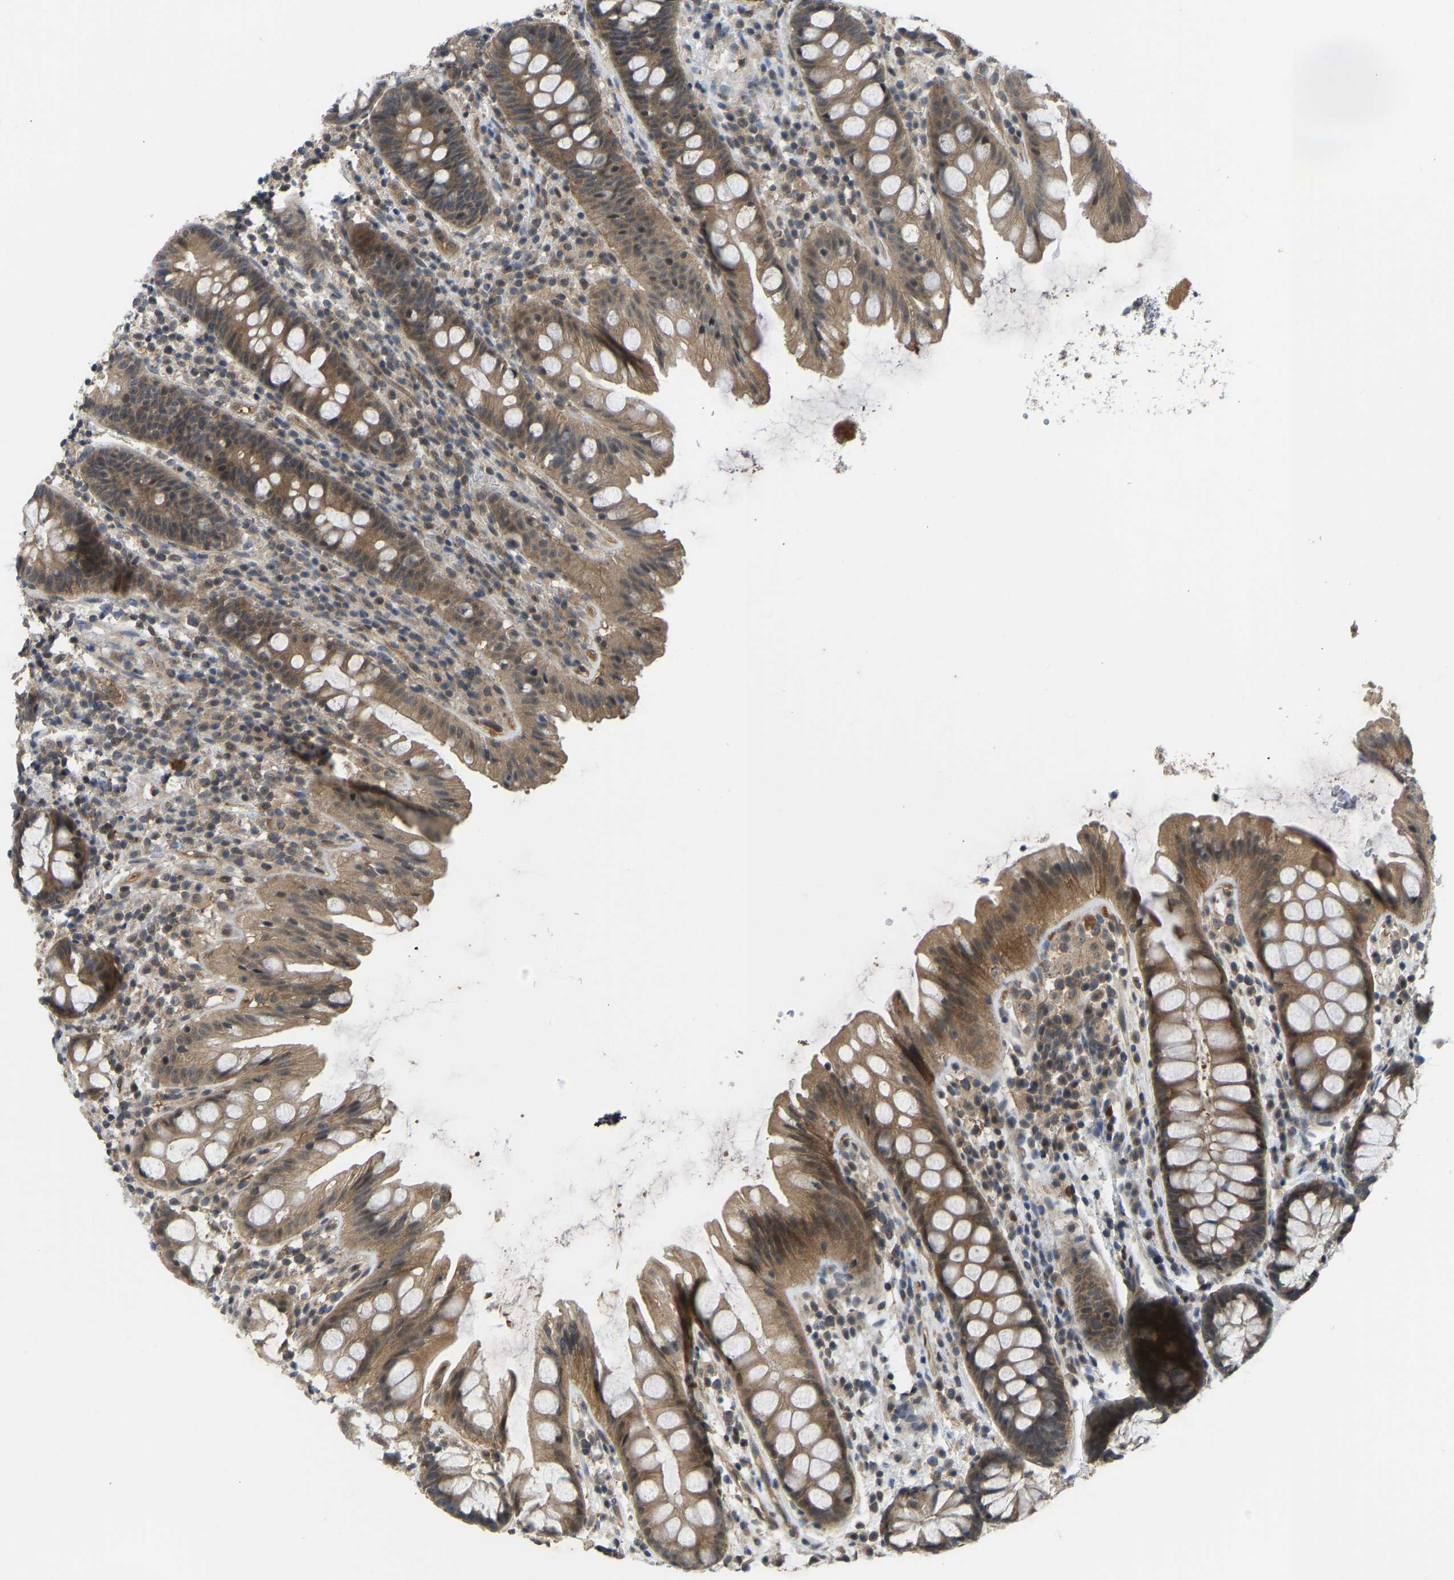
{"staining": {"intensity": "weak", "quantity": ">75%", "location": "cytoplasmic/membranous"}, "tissue": "rectum", "cell_type": "Glandular cells", "image_type": "normal", "snomed": [{"axis": "morphology", "description": "Normal tissue, NOS"}, {"axis": "topography", "description": "Rectum"}], "caption": "High-magnification brightfield microscopy of unremarkable rectum stained with DAB (3,3'-diaminobenzidine) (brown) and counterstained with hematoxylin (blue). glandular cells exhibit weak cytoplasmic/membranous staining is appreciated in approximately>75% of cells. (Stains: DAB in brown, nuclei in blue, Microscopy: brightfield microscopy at high magnification).", "gene": "ZNF251", "patient": {"sex": "female", "age": 65}}